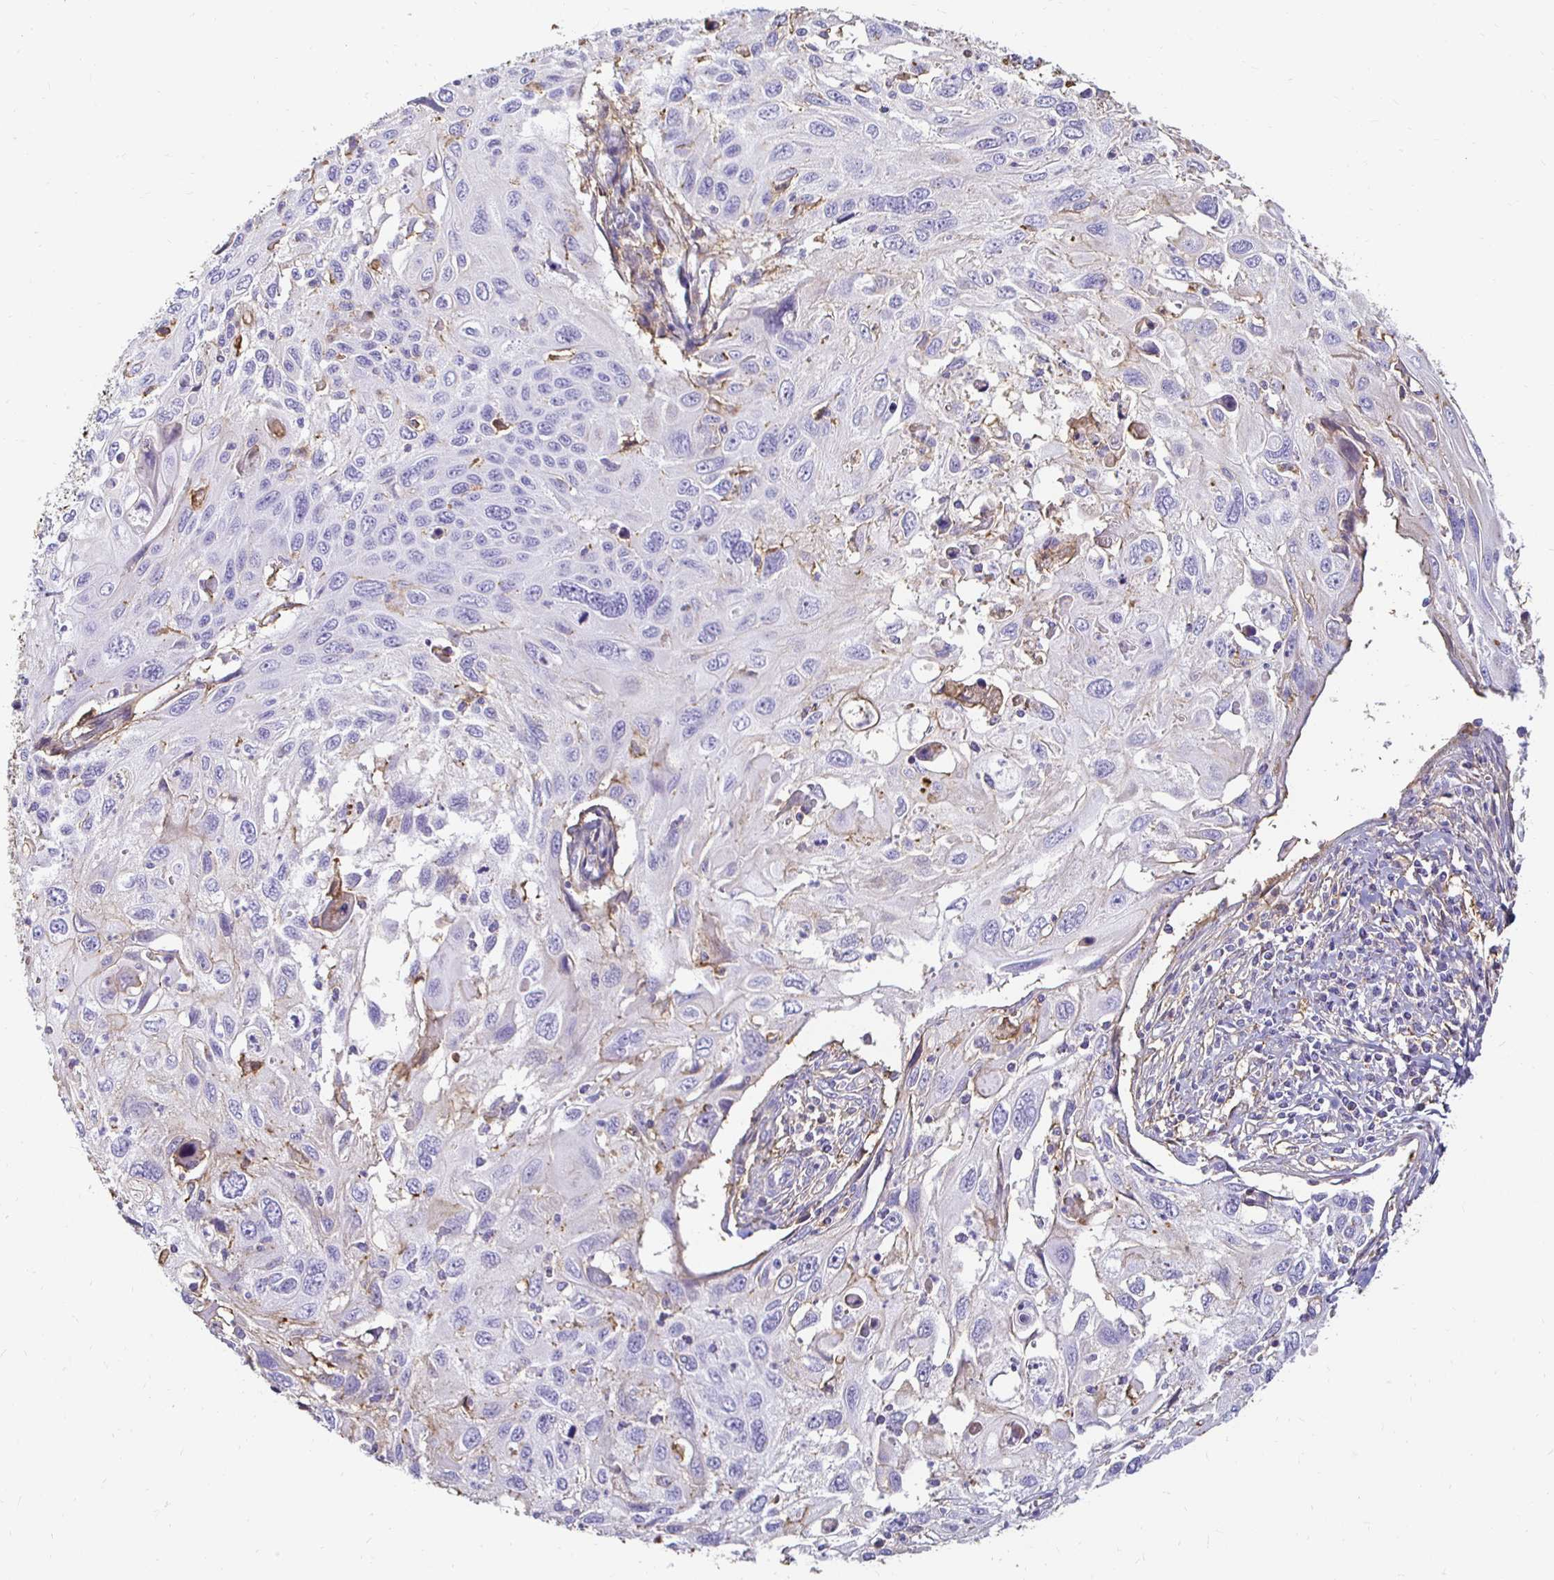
{"staining": {"intensity": "negative", "quantity": "none", "location": "none"}, "tissue": "cervical cancer", "cell_type": "Tumor cells", "image_type": "cancer", "snomed": [{"axis": "morphology", "description": "Squamous cell carcinoma, NOS"}, {"axis": "topography", "description": "Cervix"}], "caption": "Histopathology image shows no significant protein positivity in tumor cells of cervical cancer.", "gene": "TAS1R3", "patient": {"sex": "female", "age": 70}}